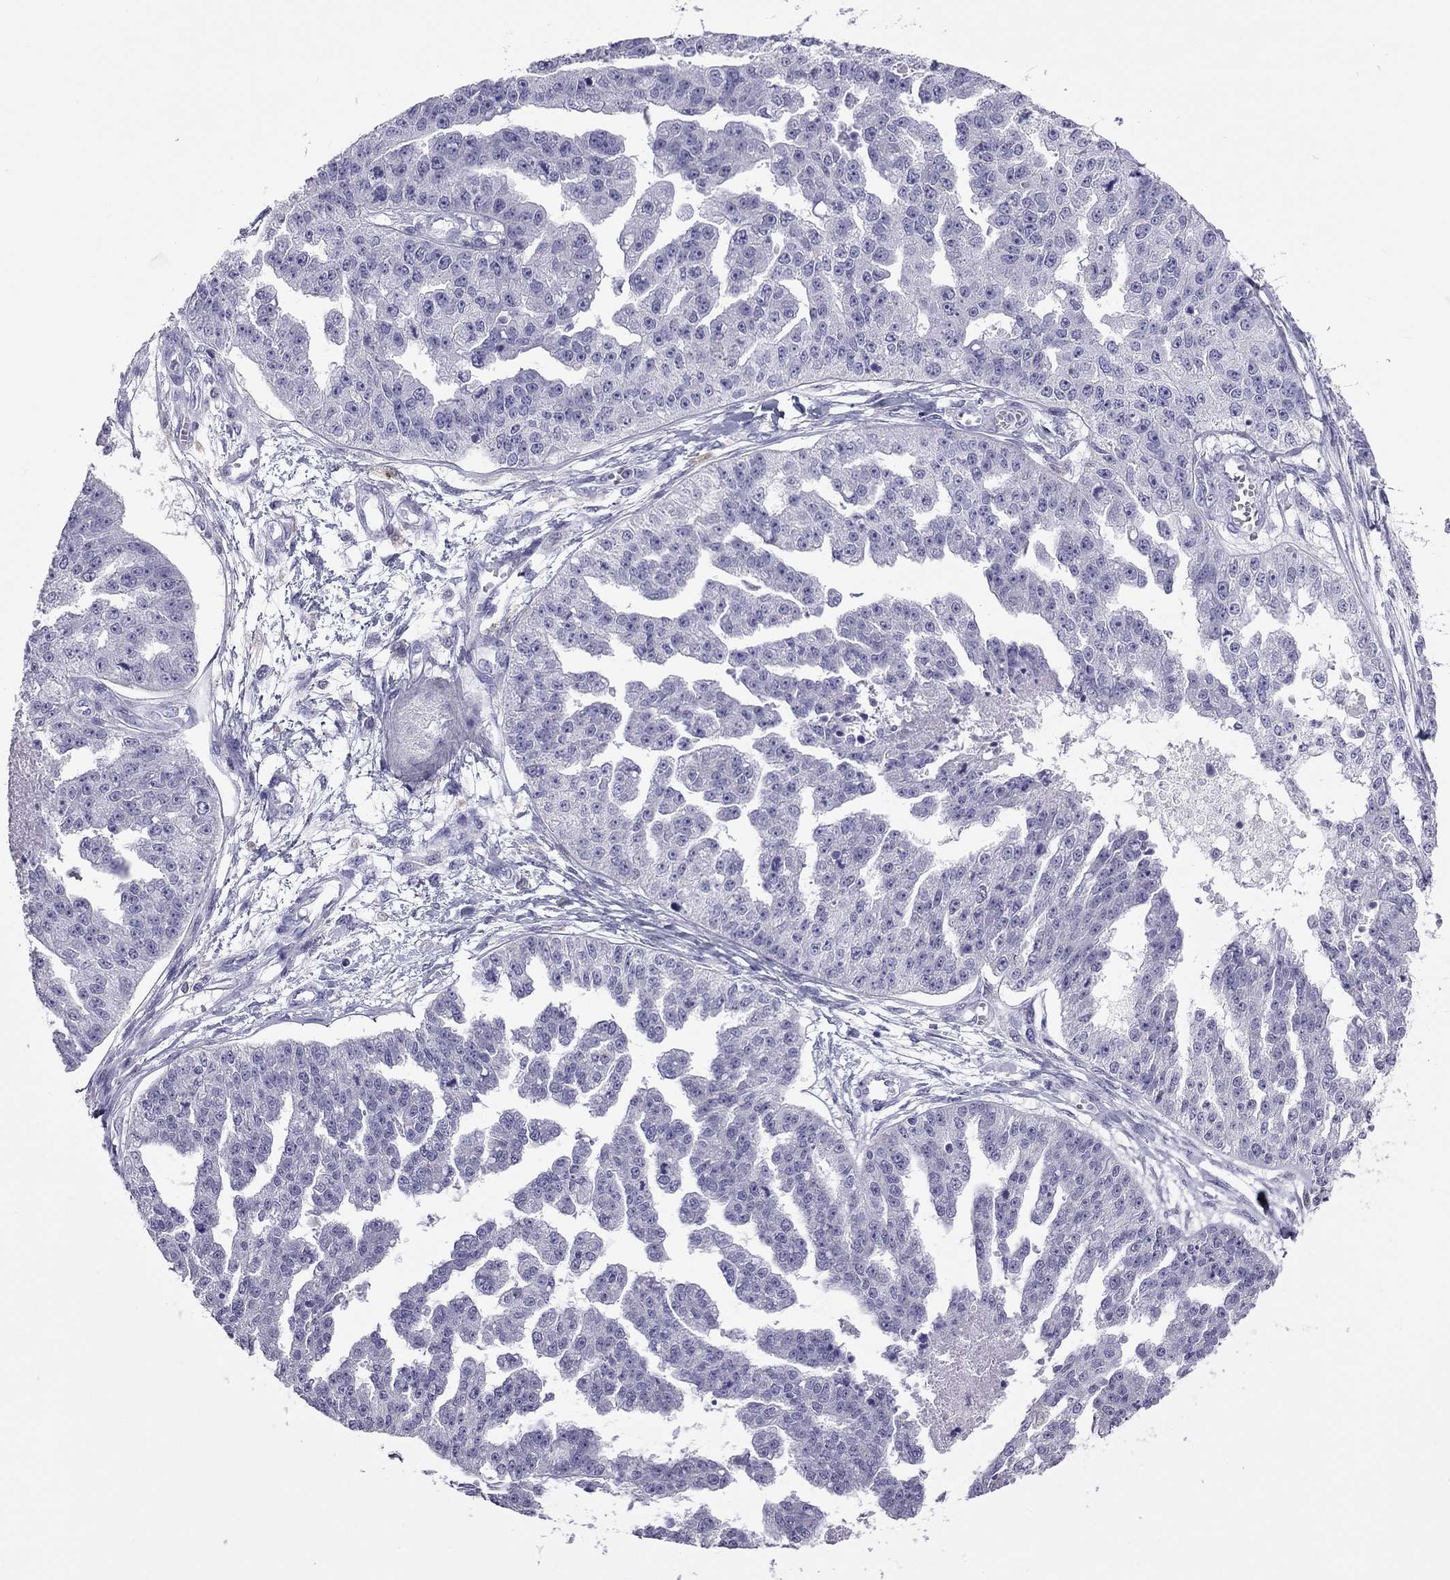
{"staining": {"intensity": "negative", "quantity": "none", "location": "none"}, "tissue": "ovarian cancer", "cell_type": "Tumor cells", "image_type": "cancer", "snomed": [{"axis": "morphology", "description": "Cystadenocarcinoma, serous, NOS"}, {"axis": "topography", "description": "Ovary"}], "caption": "There is no significant positivity in tumor cells of ovarian cancer.", "gene": "PPP1R3A", "patient": {"sex": "female", "age": 58}}